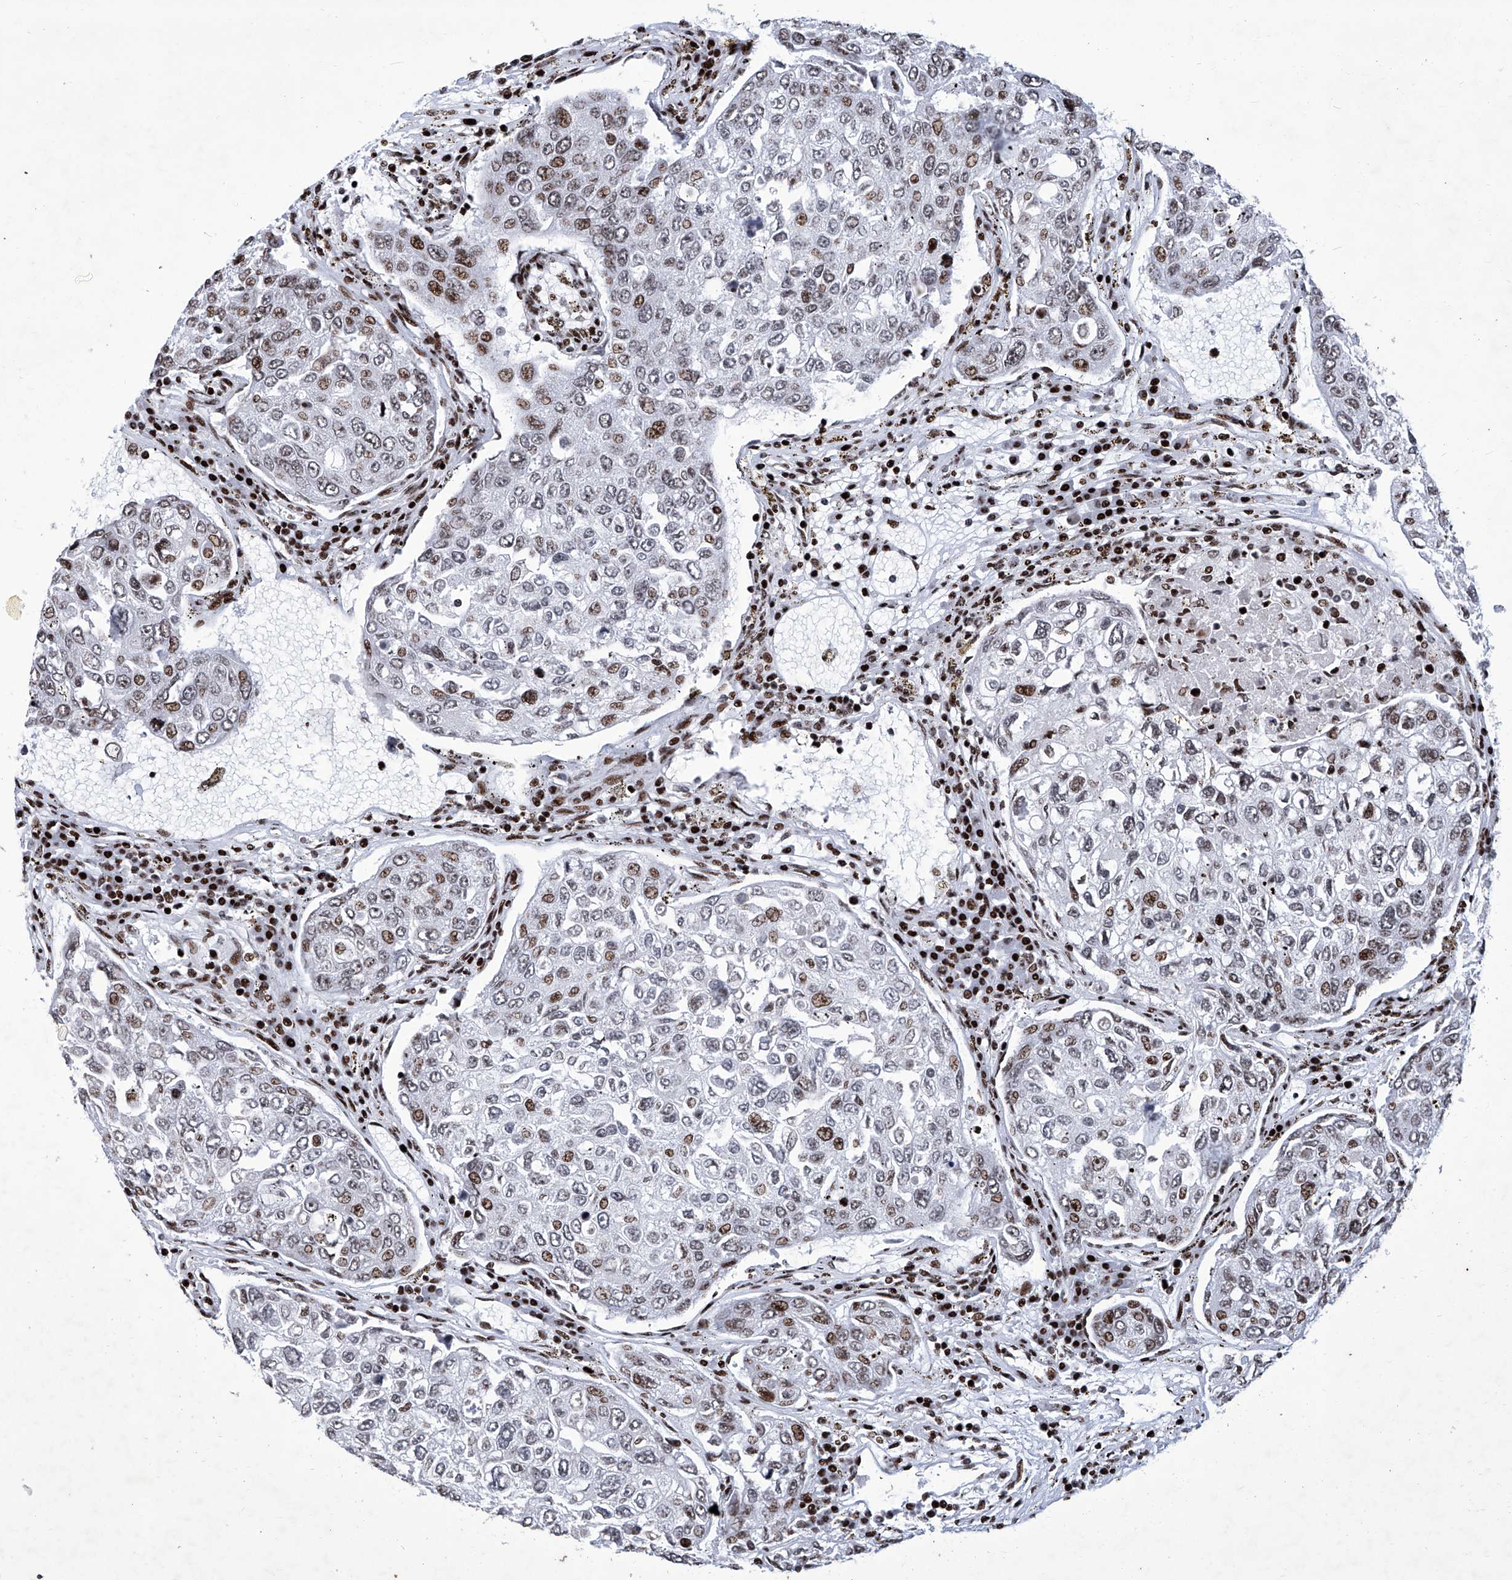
{"staining": {"intensity": "moderate", "quantity": "<25%", "location": "nuclear"}, "tissue": "urothelial cancer", "cell_type": "Tumor cells", "image_type": "cancer", "snomed": [{"axis": "morphology", "description": "Urothelial carcinoma, High grade"}, {"axis": "topography", "description": "Lymph node"}, {"axis": "topography", "description": "Urinary bladder"}], "caption": "An IHC photomicrograph of neoplastic tissue is shown. Protein staining in brown shows moderate nuclear positivity in urothelial carcinoma (high-grade) within tumor cells.", "gene": "HEY2", "patient": {"sex": "male", "age": 51}}